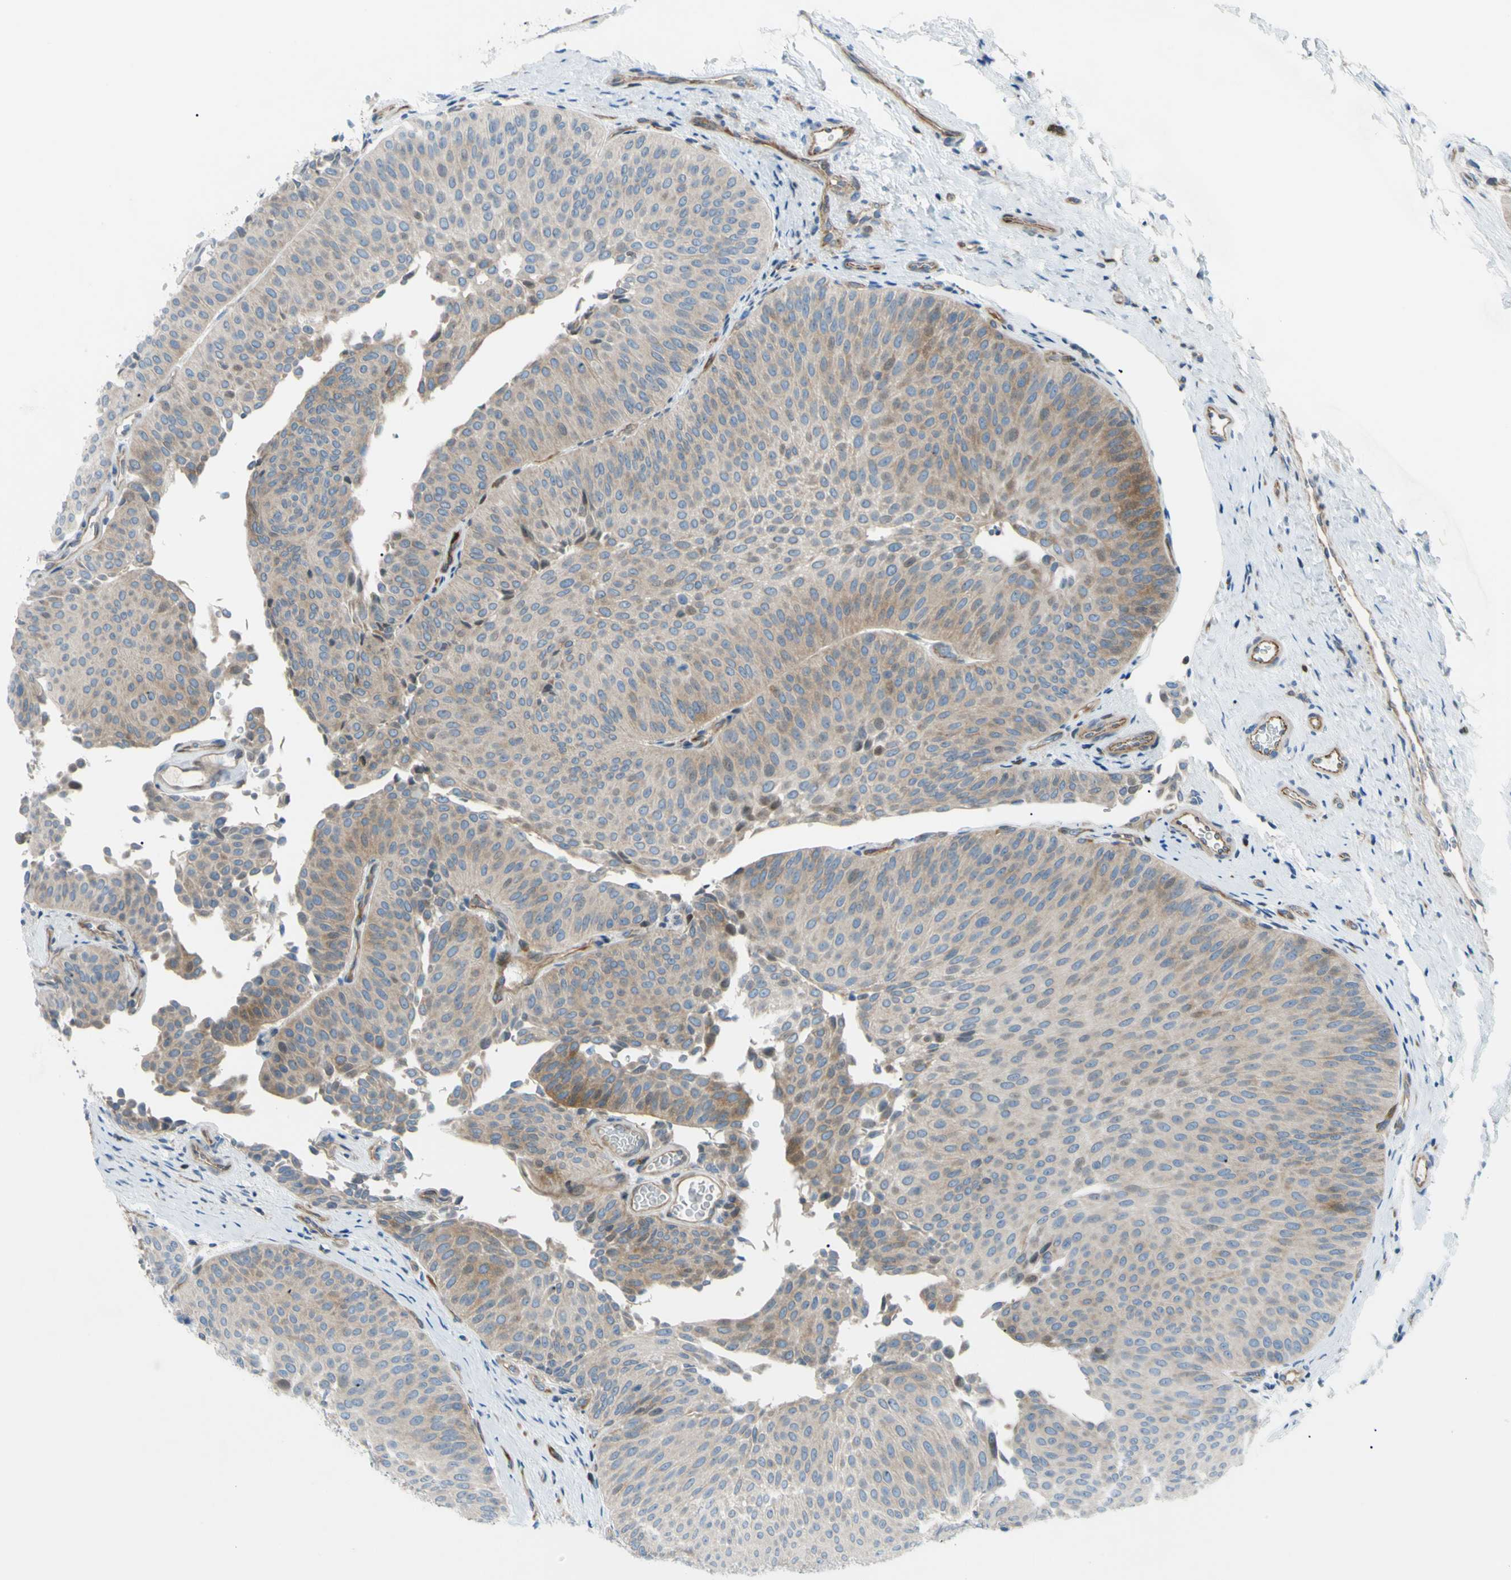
{"staining": {"intensity": "weak", "quantity": ">75%", "location": "cytoplasmic/membranous"}, "tissue": "urothelial cancer", "cell_type": "Tumor cells", "image_type": "cancer", "snomed": [{"axis": "morphology", "description": "Urothelial carcinoma, Low grade"}, {"axis": "topography", "description": "Urinary bladder"}], "caption": "Urothelial cancer stained with a protein marker shows weak staining in tumor cells.", "gene": "PAK2", "patient": {"sex": "female", "age": 60}}